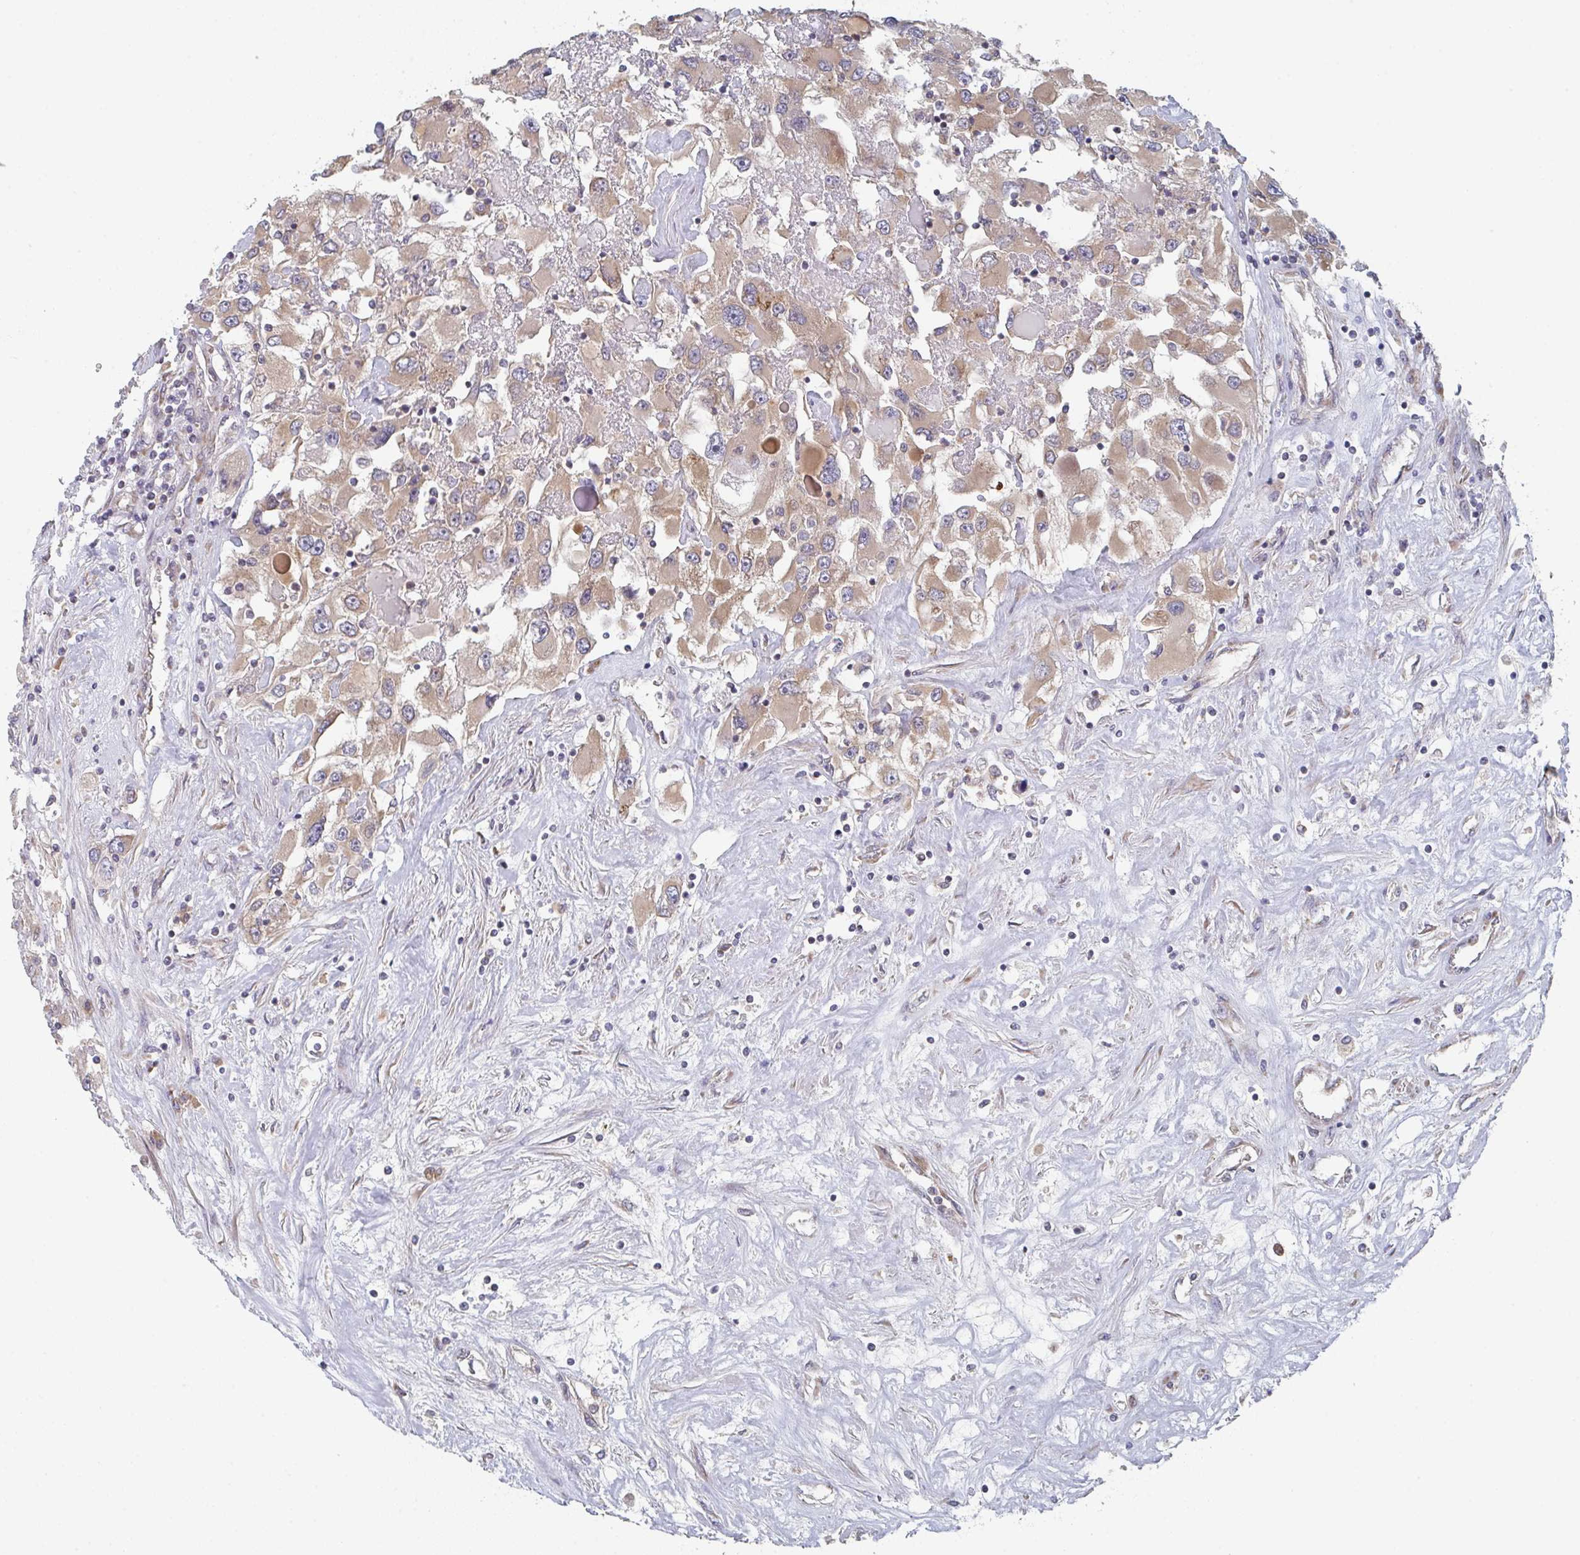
{"staining": {"intensity": "moderate", "quantity": "25%-75%", "location": "cytoplasmic/membranous"}, "tissue": "renal cancer", "cell_type": "Tumor cells", "image_type": "cancer", "snomed": [{"axis": "morphology", "description": "Adenocarcinoma, NOS"}, {"axis": "topography", "description": "Kidney"}], "caption": "Protein expression by immunohistochemistry exhibits moderate cytoplasmic/membranous positivity in approximately 25%-75% of tumor cells in renal cancer (adenocarcinoma).", "gene": "ELOVL1", "patient": {"sex": "female", "age": 52}}